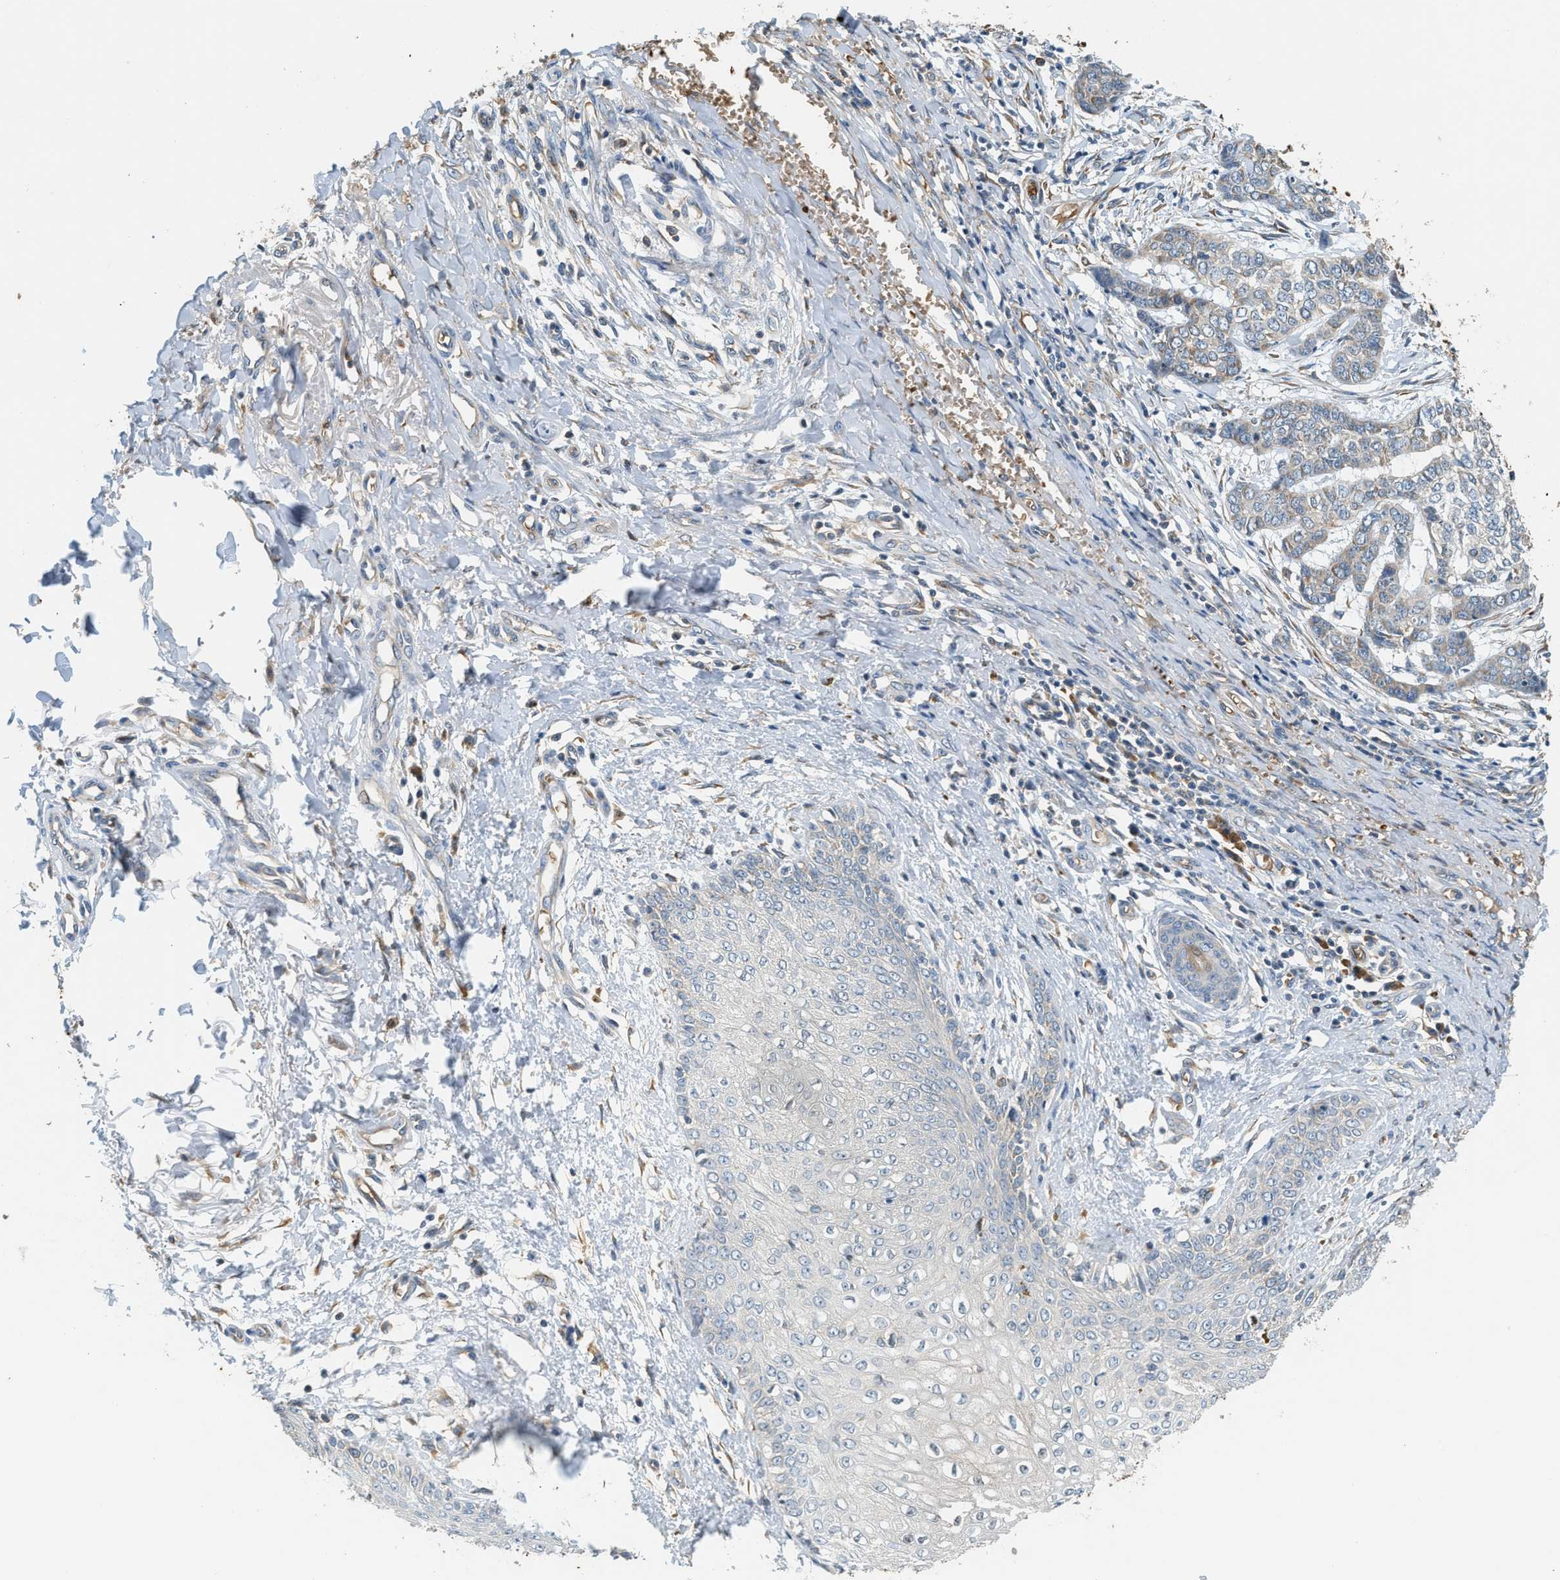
{"staining": {"intensity": "weak", "quantity": "25%-75%", "location": "cytoplasmic/membranous"}, "tissue": "skin cancer", "cell_type": "Tumor cells", "image_type": "cancer", "snomed": [{"axis": "morphology", "description": "Basal cell carcinoma"}, {"axis": "topography", "description": "Skin"}], "caption": "Weak cytoplasmic/membranous staining for a protein is present in approximately 25%-75% of tumor cells of skin cancer (basal cell carcinoma) using immunohistochemistry.", "gene": "CYTH2", "patient": {"sex": "female", "age": 64}}